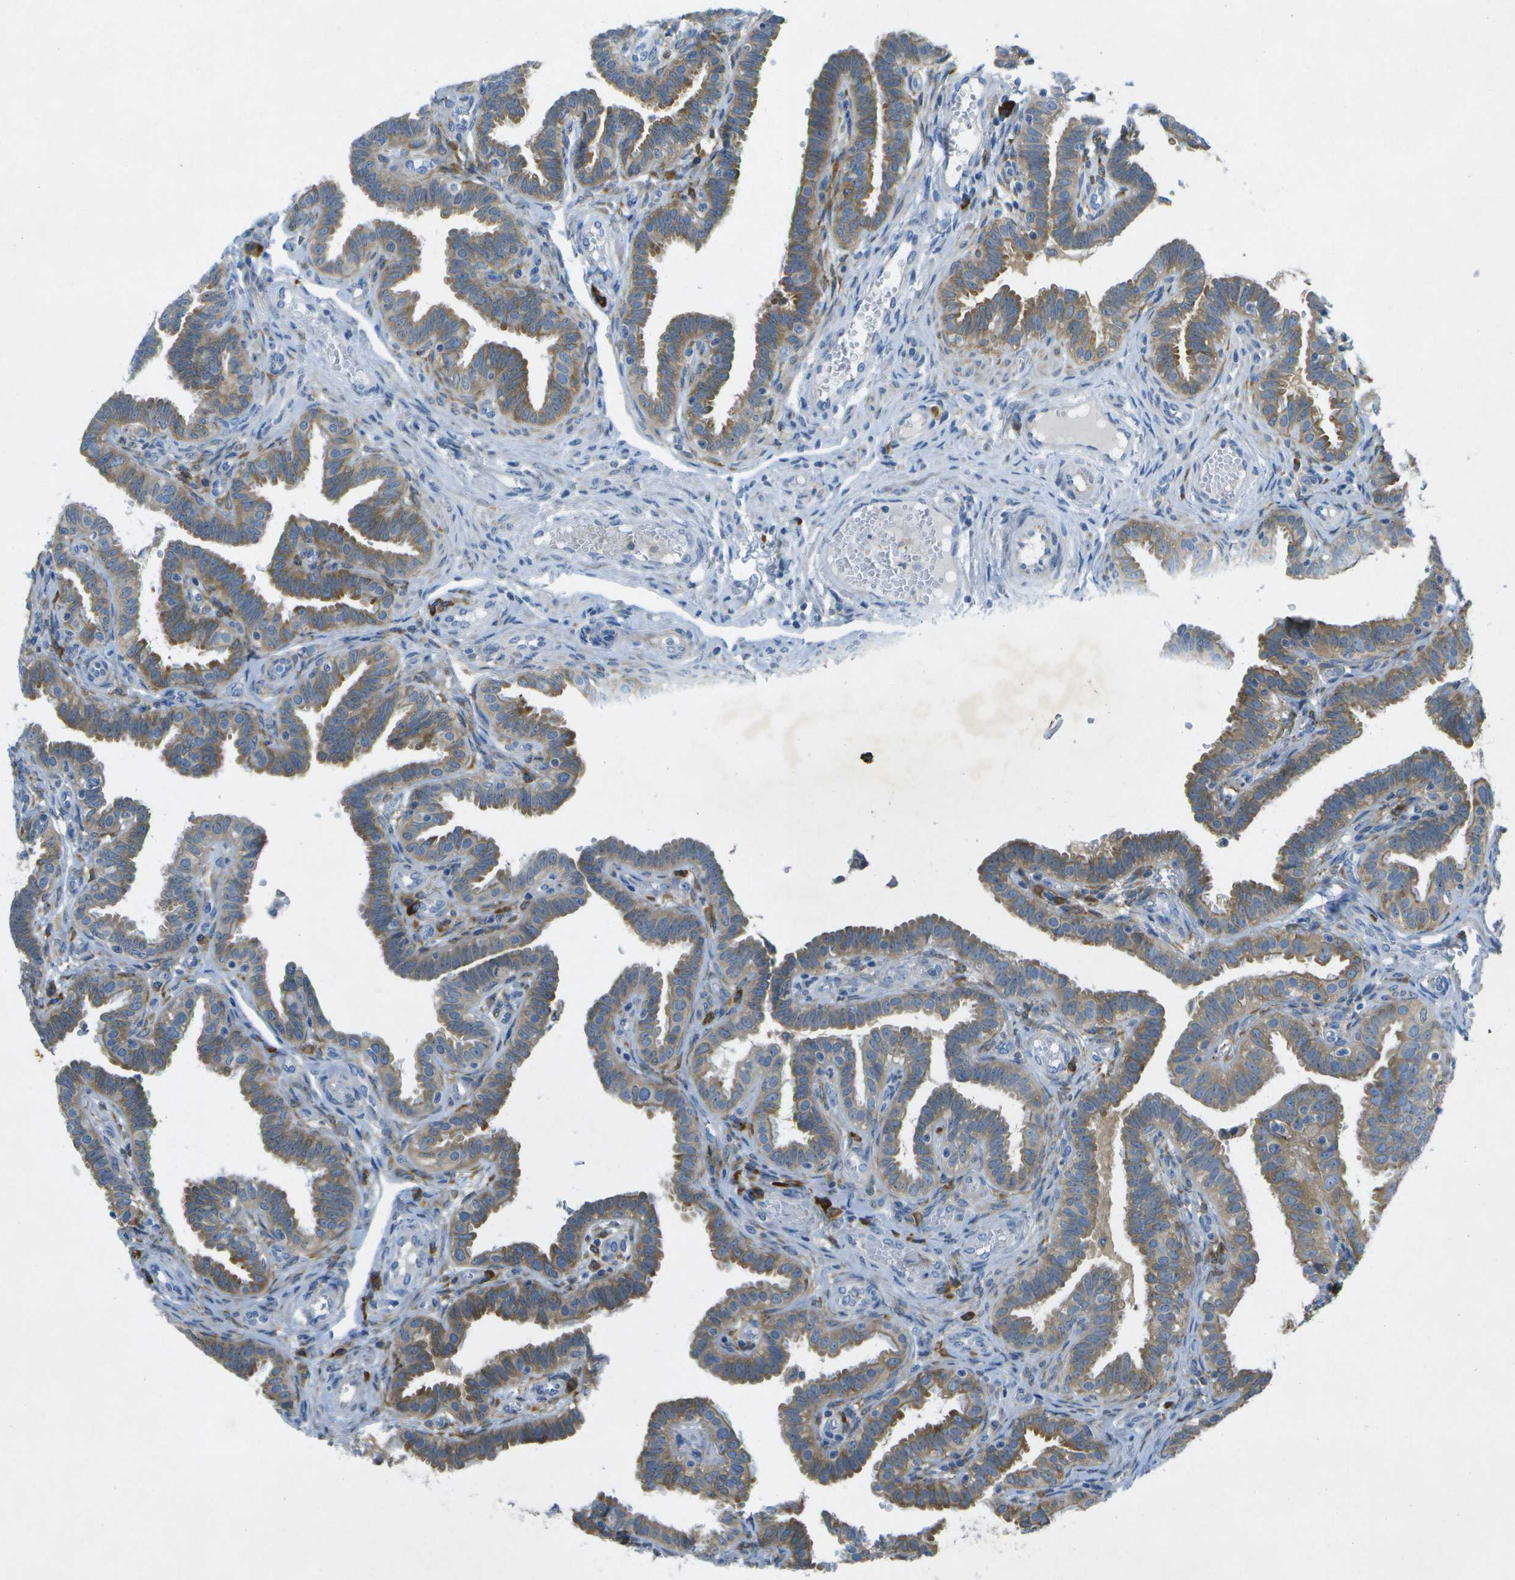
{"staining": {"intensity": "strong", "quantity": ">75%", "location": "cytoplasmic/membranous"}, "tissue": "fallopian tube", "cell_type": "Glandular cells", "image_type": "normal", "snomed": [{"axis": "morphology", "description": "Normal tissue, NOS"}, {"axis": "topography", "description": "Fallopian tube"}, {"axis": "topography", "description": "Placenta"}], "caption": "Protein staining demonstrates strong cytoplasmic/membranous staining in approximately >75% of glandular cells in normal fallopian tube.", "gene": "WNK2", "patient": {"sex": "female", "age": 34}}